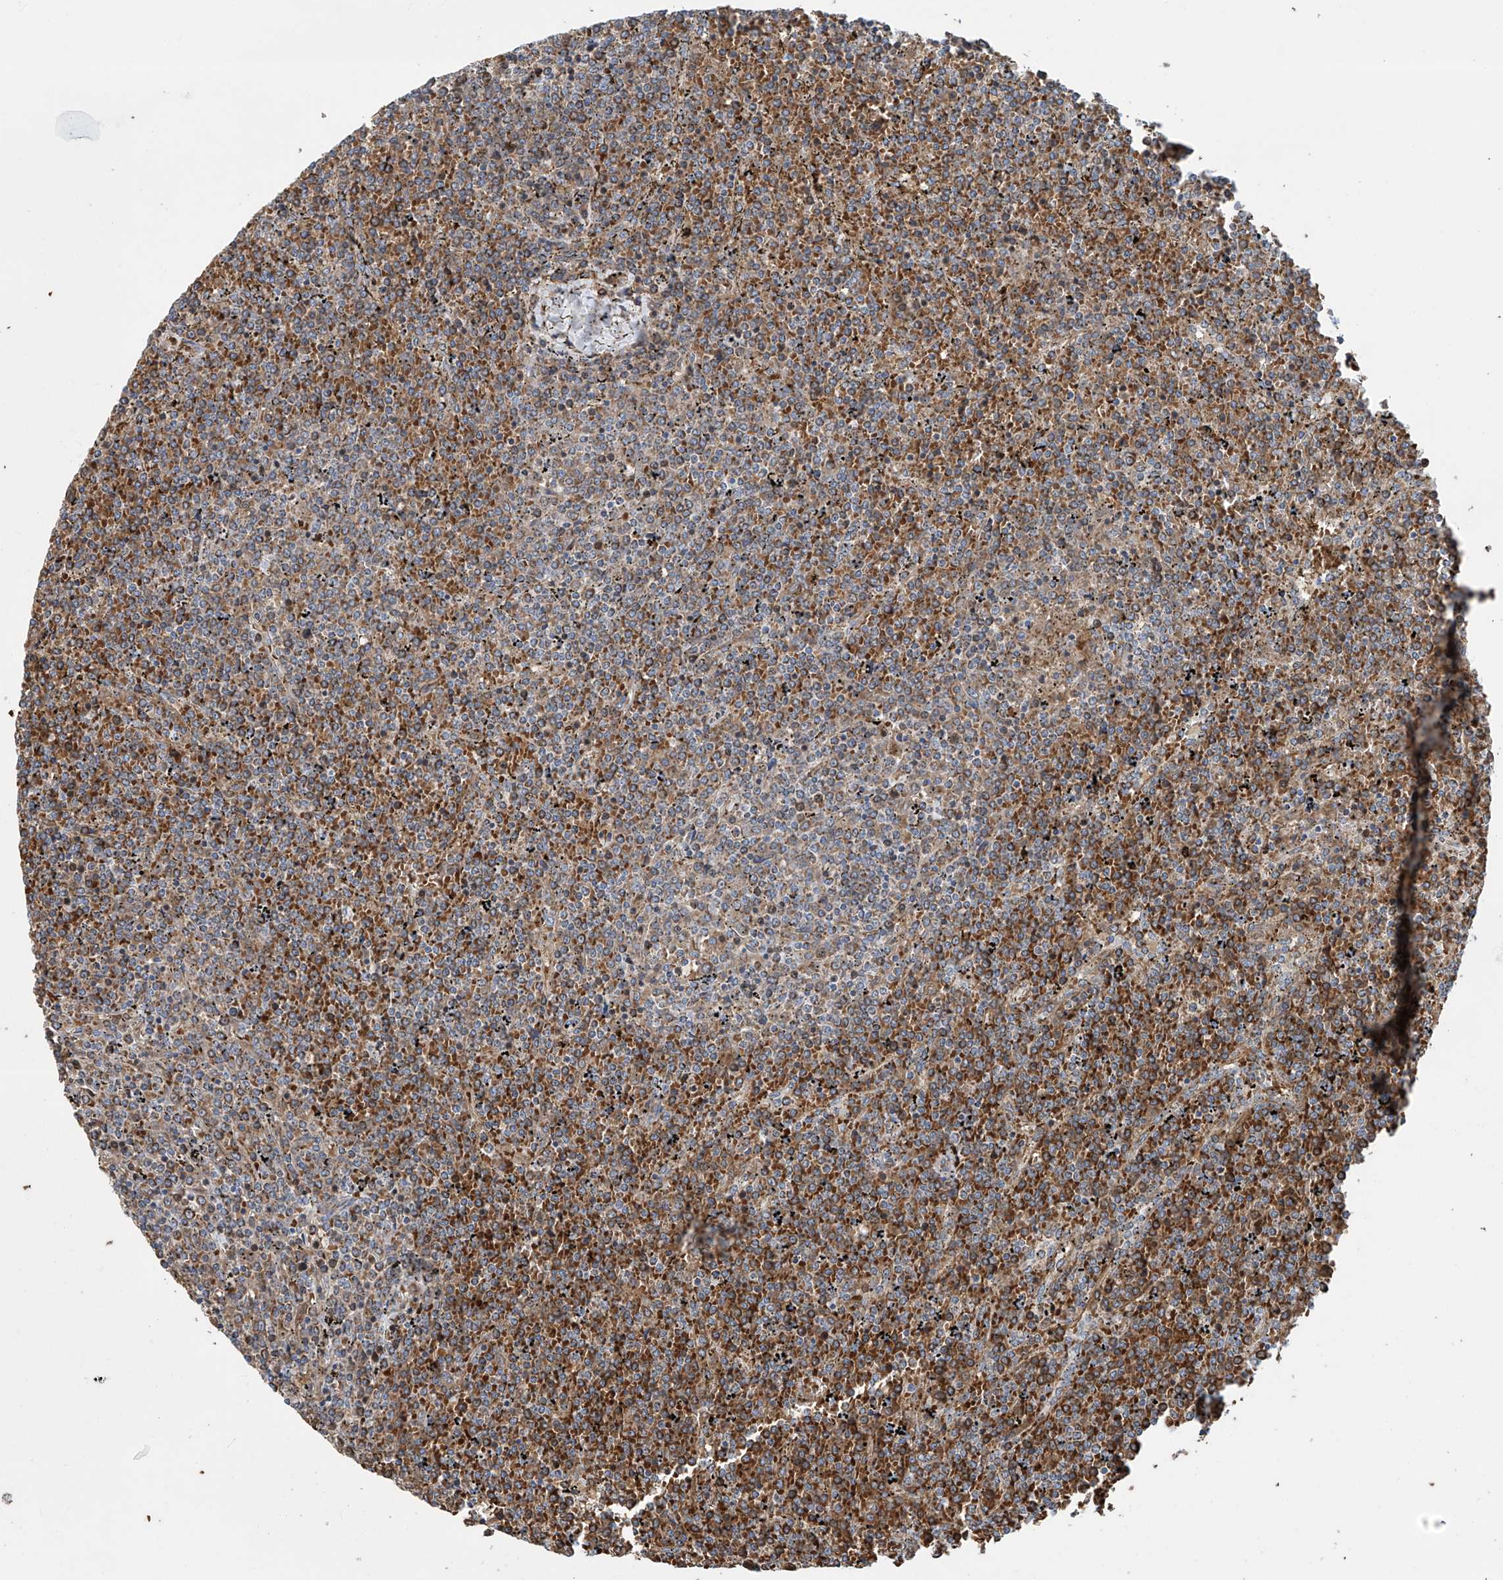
{"staining": {"intensity": "moderate", "quantity": ">75%", "location": "cytoplasmic/membranous"}, "tissue": "lymphoma", "cell_type": "Tumor cells", "image_type": "cancer", "snomed": [{"axis": "morphology", "description": "Malignant lymphoma, non-Hodgkin's type, Low grade"}, {"axis": "topography", "description": "Spleen"}], "caption": "Tumor cells display medium levels of moderate cytoplasmic/membranous positivity in about >75% of cells in human lymphoma. (brown staining indicates protein expression, while blue staining denotes nuclei).", "gene": "COMMD1", "patient": {"sex": "female", "age": 19}}